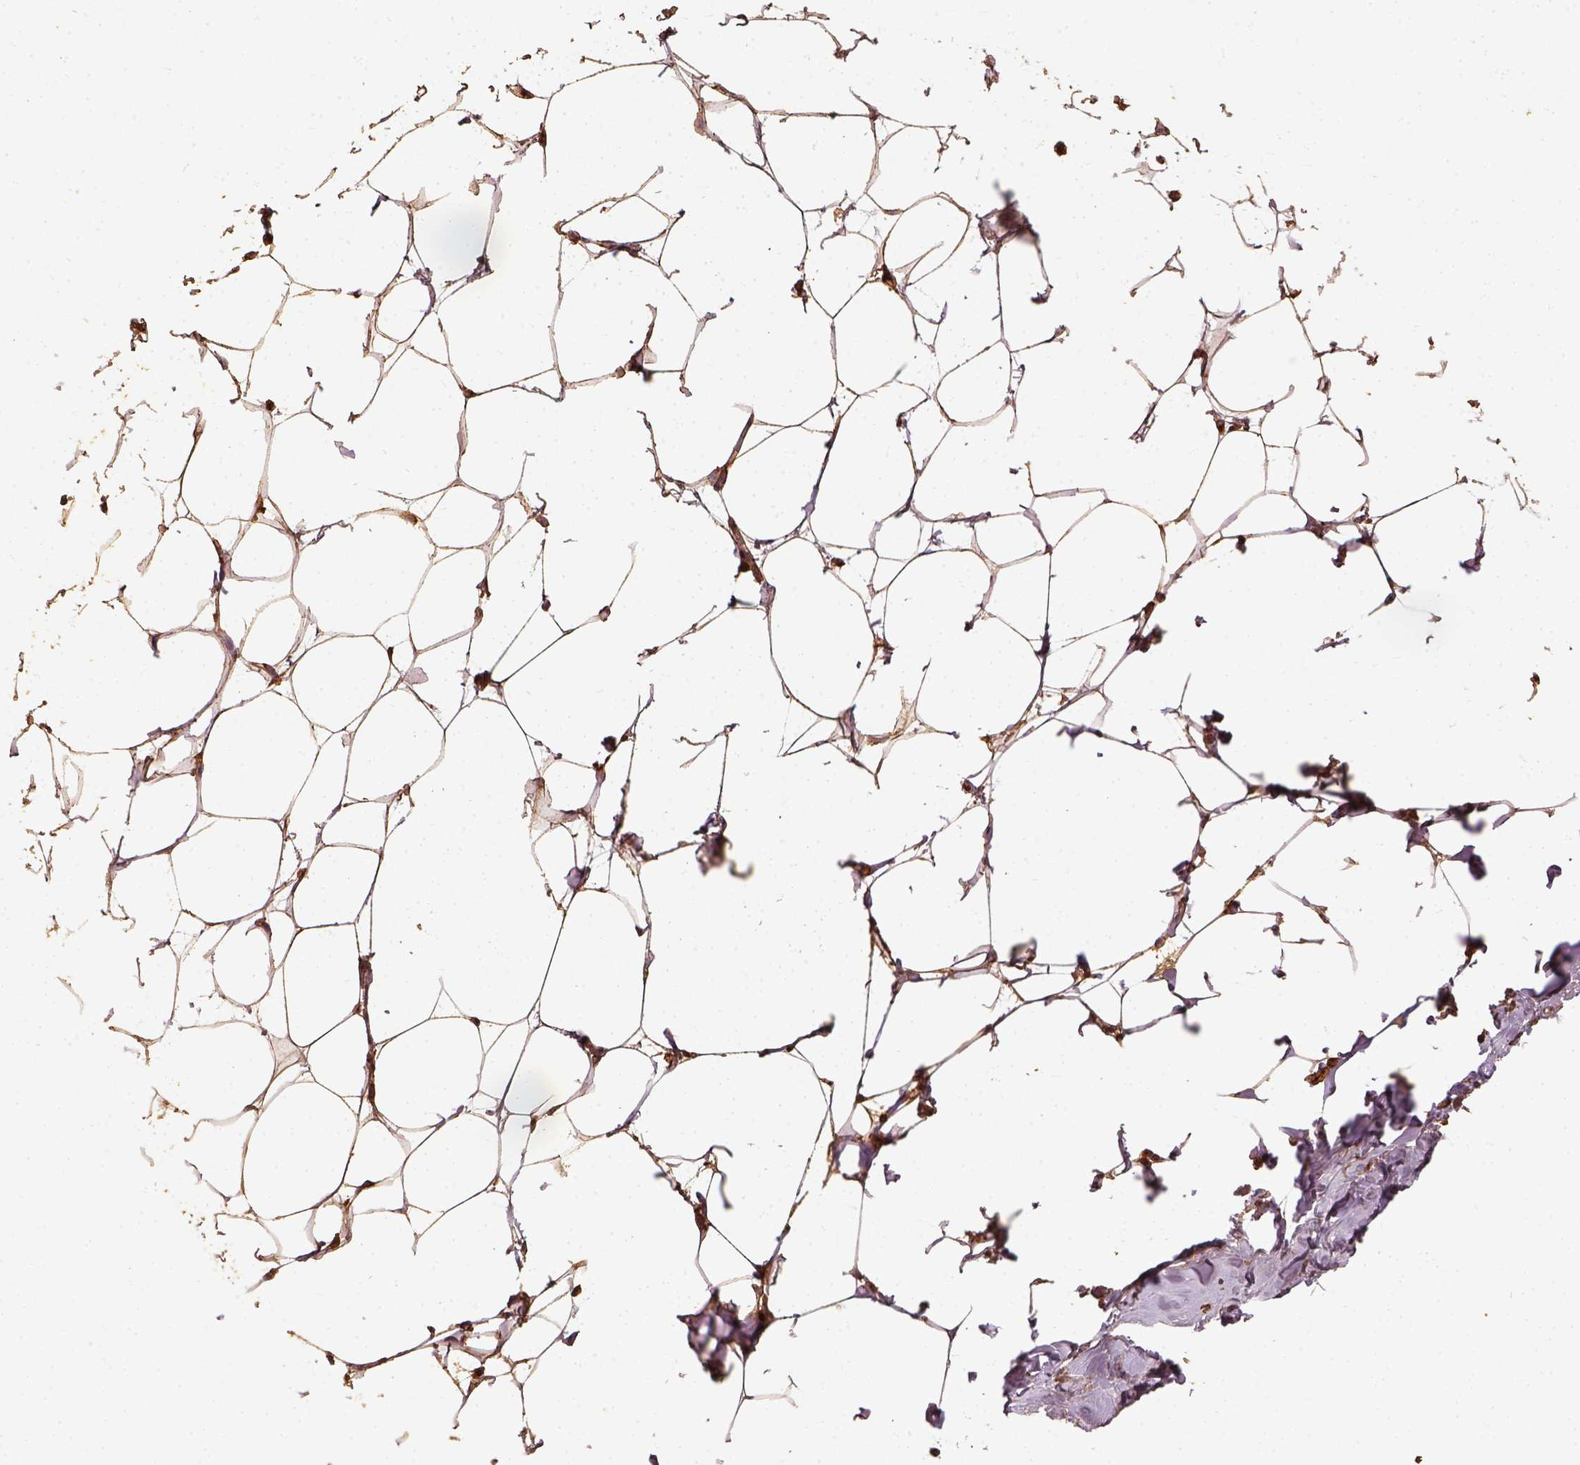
{"staining": {"intensity": "moderate", "quantity": "25%-75%", "location": "cytoplasmic/membranous"}, "tissue": "breast", "cell_type": "Adipocytes", "image_type": "normal", "snomed": [{"axis": "morphology", "description": "Normal tissue, NOS"}, {"axis": "topography", "description": "Breast"}], "caption": "An IHC image of unremarkable tissue is shown. Protein staining in brown highlights moderate cytoplasmic/membranous positivity in breast within adipocytes.", "gene": "VEGFA", "patient": {"sex": "female", "age": 27}}